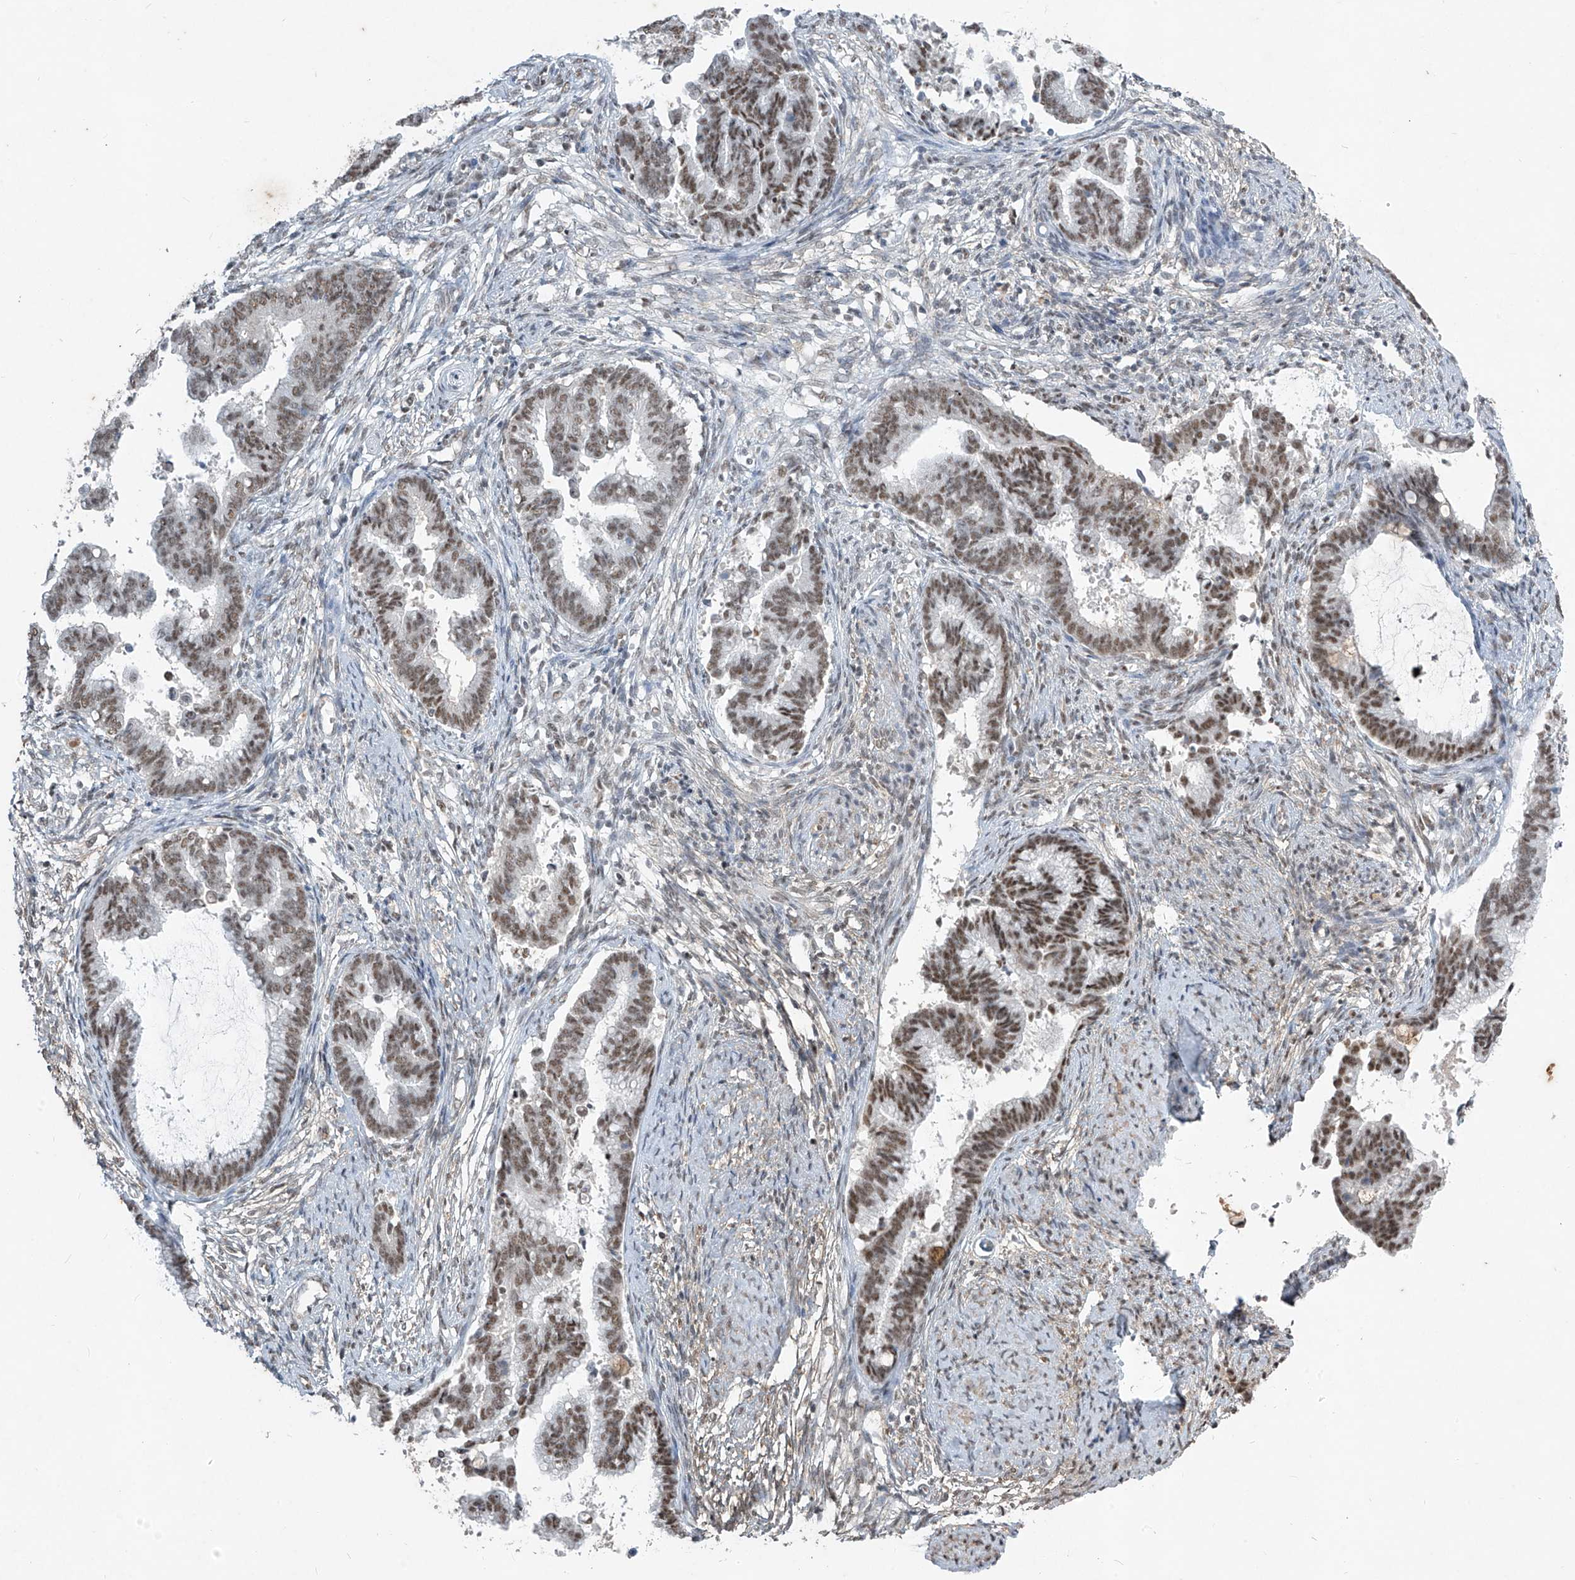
{"staining": {"intensity": "moderate", "quantity": "25%-75%", "location": "cytoplasmic/membranous,nuclear"}, "tissue": "cervical cancer", "cell_type": "Tumor cells", "image_type": "cancer", "snomed": [{"axis": "morphology", "description": "Adenocarcinoma, NOS"}, {"axis": "topography", "description": "Cervix"}], "caption": "A photomicrograph of adenocarcinoma (cervical) stained for a protein displays moderate cytoplasmic/membranous and nuclear brown staining in tumor cells.", "gene": "TFEC", "patient": {"sex": "female", "age": 44}}